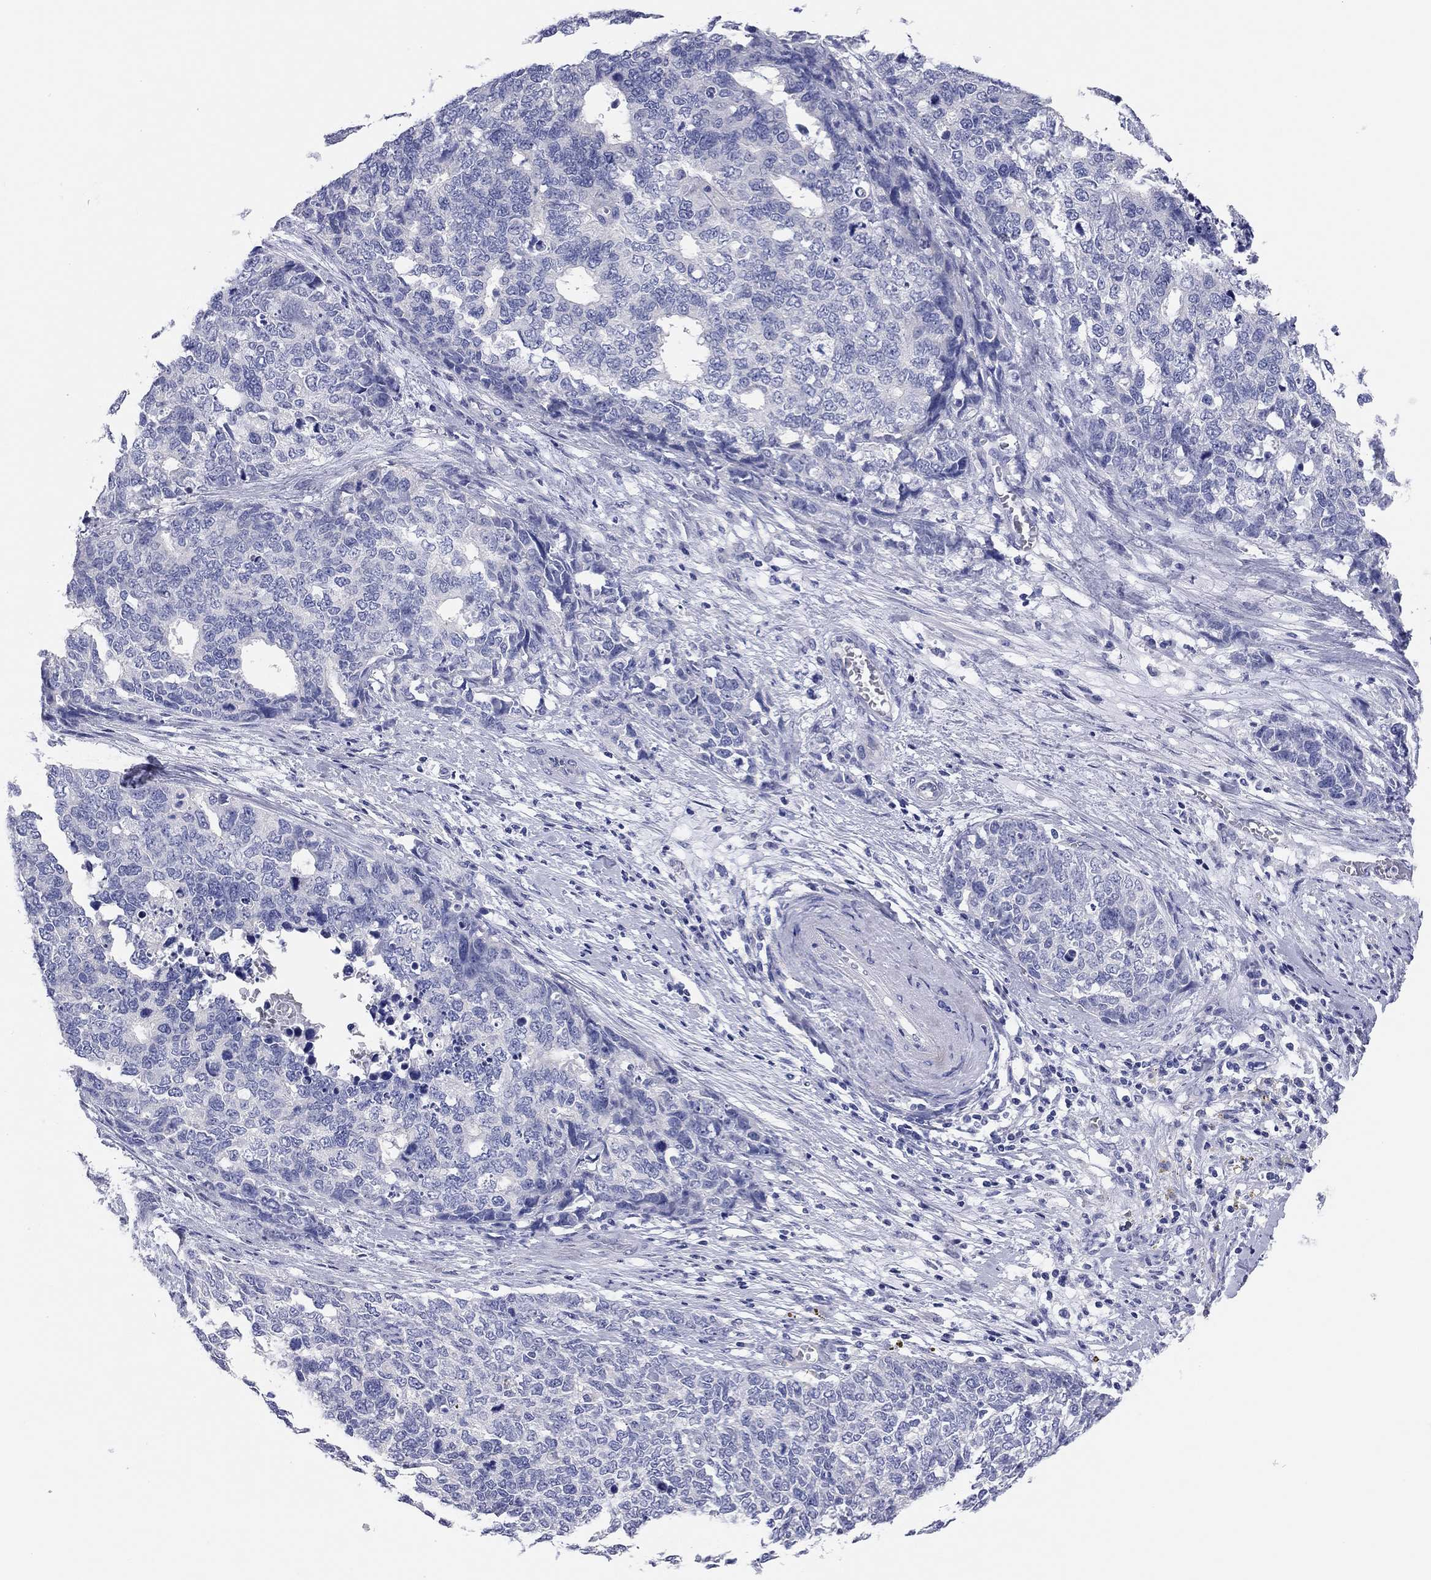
{"staining": {"intensity": "negative", "quantity": "none", "location": "none"}, "tissue": "cervical cancer", "cell_type": "Tumor cells", "image_type": "cancer", "snomed": [{"axis": "morphology", "description": "Squamous cell carcinoma, NOS"}, {"axis": "topography", "description": "Cervix"}], "caption": "This micrograph is of squamous cell carcinoma (cervical) stained with immunohistochemistry (IHC) to label a protein in brown with the nuclei are counter-stained blue. There is no positivity in tumor cells.", "gene": "TMEM221", "patient": {"sex": "female", "age": 63}}